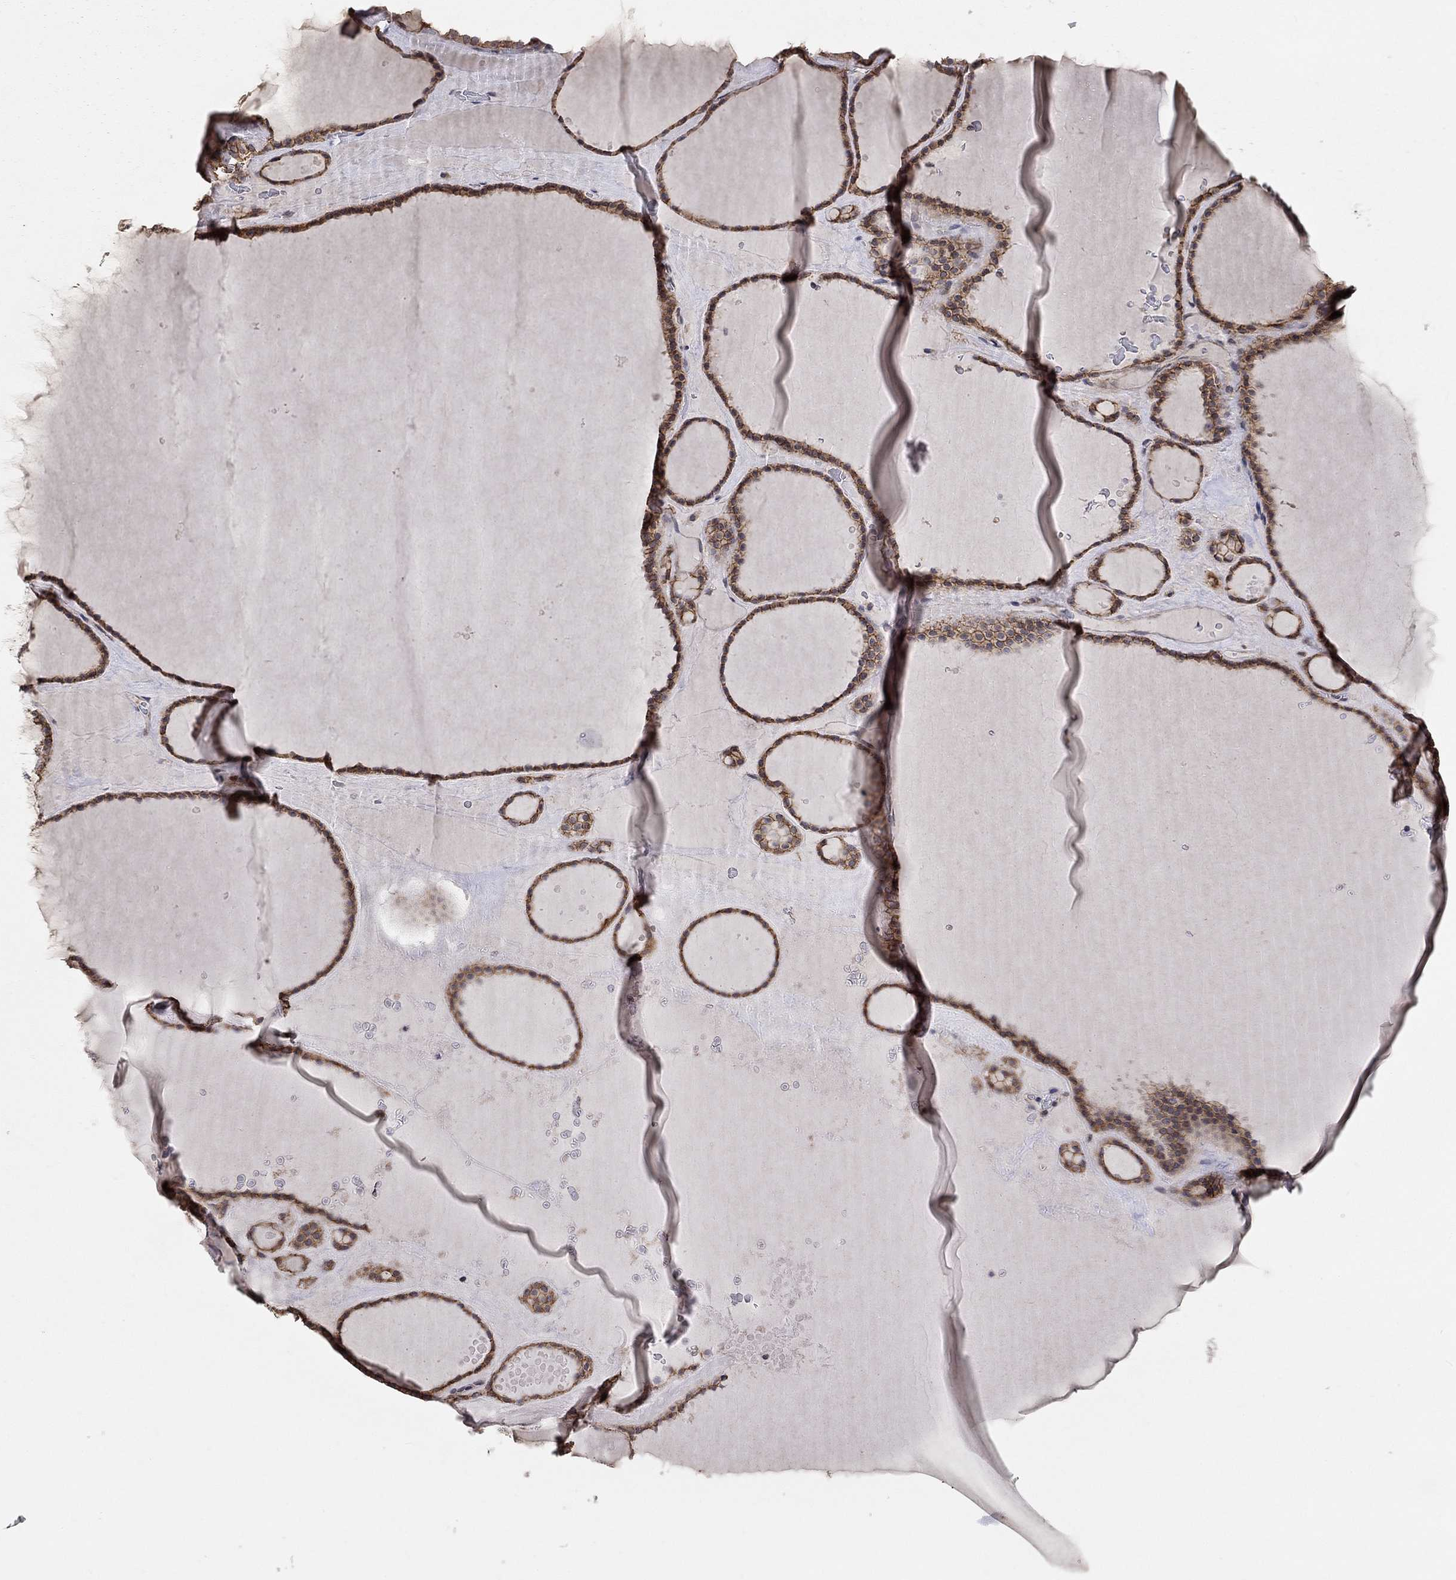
{"staining": {"intensity": "strong", "quantity": ">75%", "location": "cytoplasmic/membranous"}, "tissue": "thyroid gland", "cell_type": "Glandular cells", "image_type": "normal", "snomed": [{"axis": "morphology", "description": "Normal tissue, NOS"}, {"axis": "topography", "description": "Thyroid gland"}], "caption": "Thyroid gland stained with DAB IHC shows high levels of strong cytoplasmic/membranous staining in approximately >75% of glandular cells.", "gene": "ANKRA2", "patient": {"sex": "male", "age": 63}}